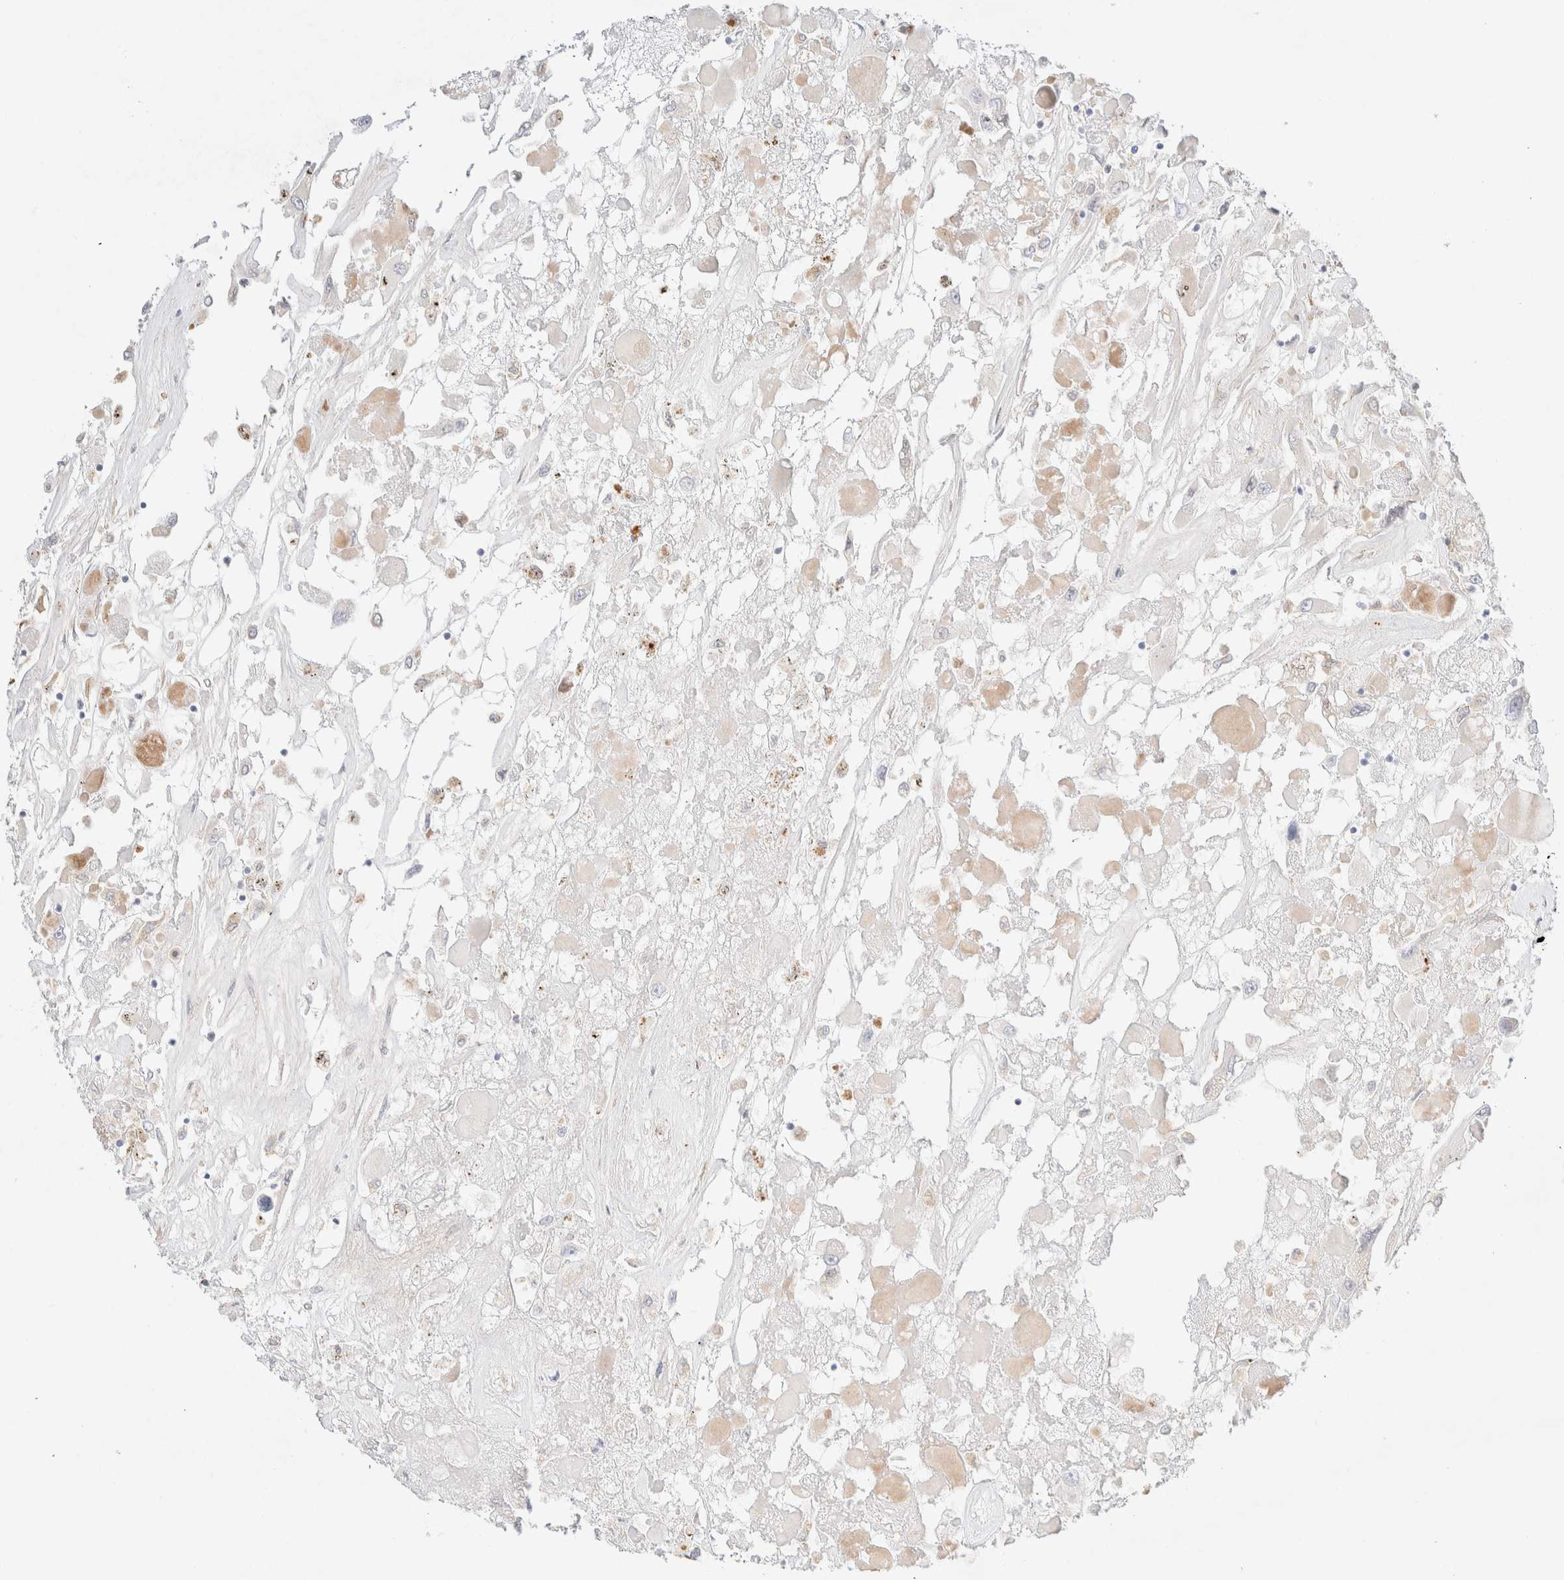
{"staining": {"intensity": "negative", "quantity": "none", "location": "none"}, "tissue": "renal cancer", "cell_type": "Tumor cells", "image_type": "cancer", "snomed": [{"axis": "morphology", "description": "Adenocarcinoma, NOS"}, {"axis": "topography", "description": "Kidney"}], "caption": "This is a micrograph of immunohistochemistry staining of renal cancer, which shows no positivity in tumor cells. The staining is performed using DAB (3,3'-diaminobenzidine) brown chromogen with nuclei counter-stained in using hematoxylin.", "gene": "NIBAN2", "patient": {"sex": "female", "age": 52}}